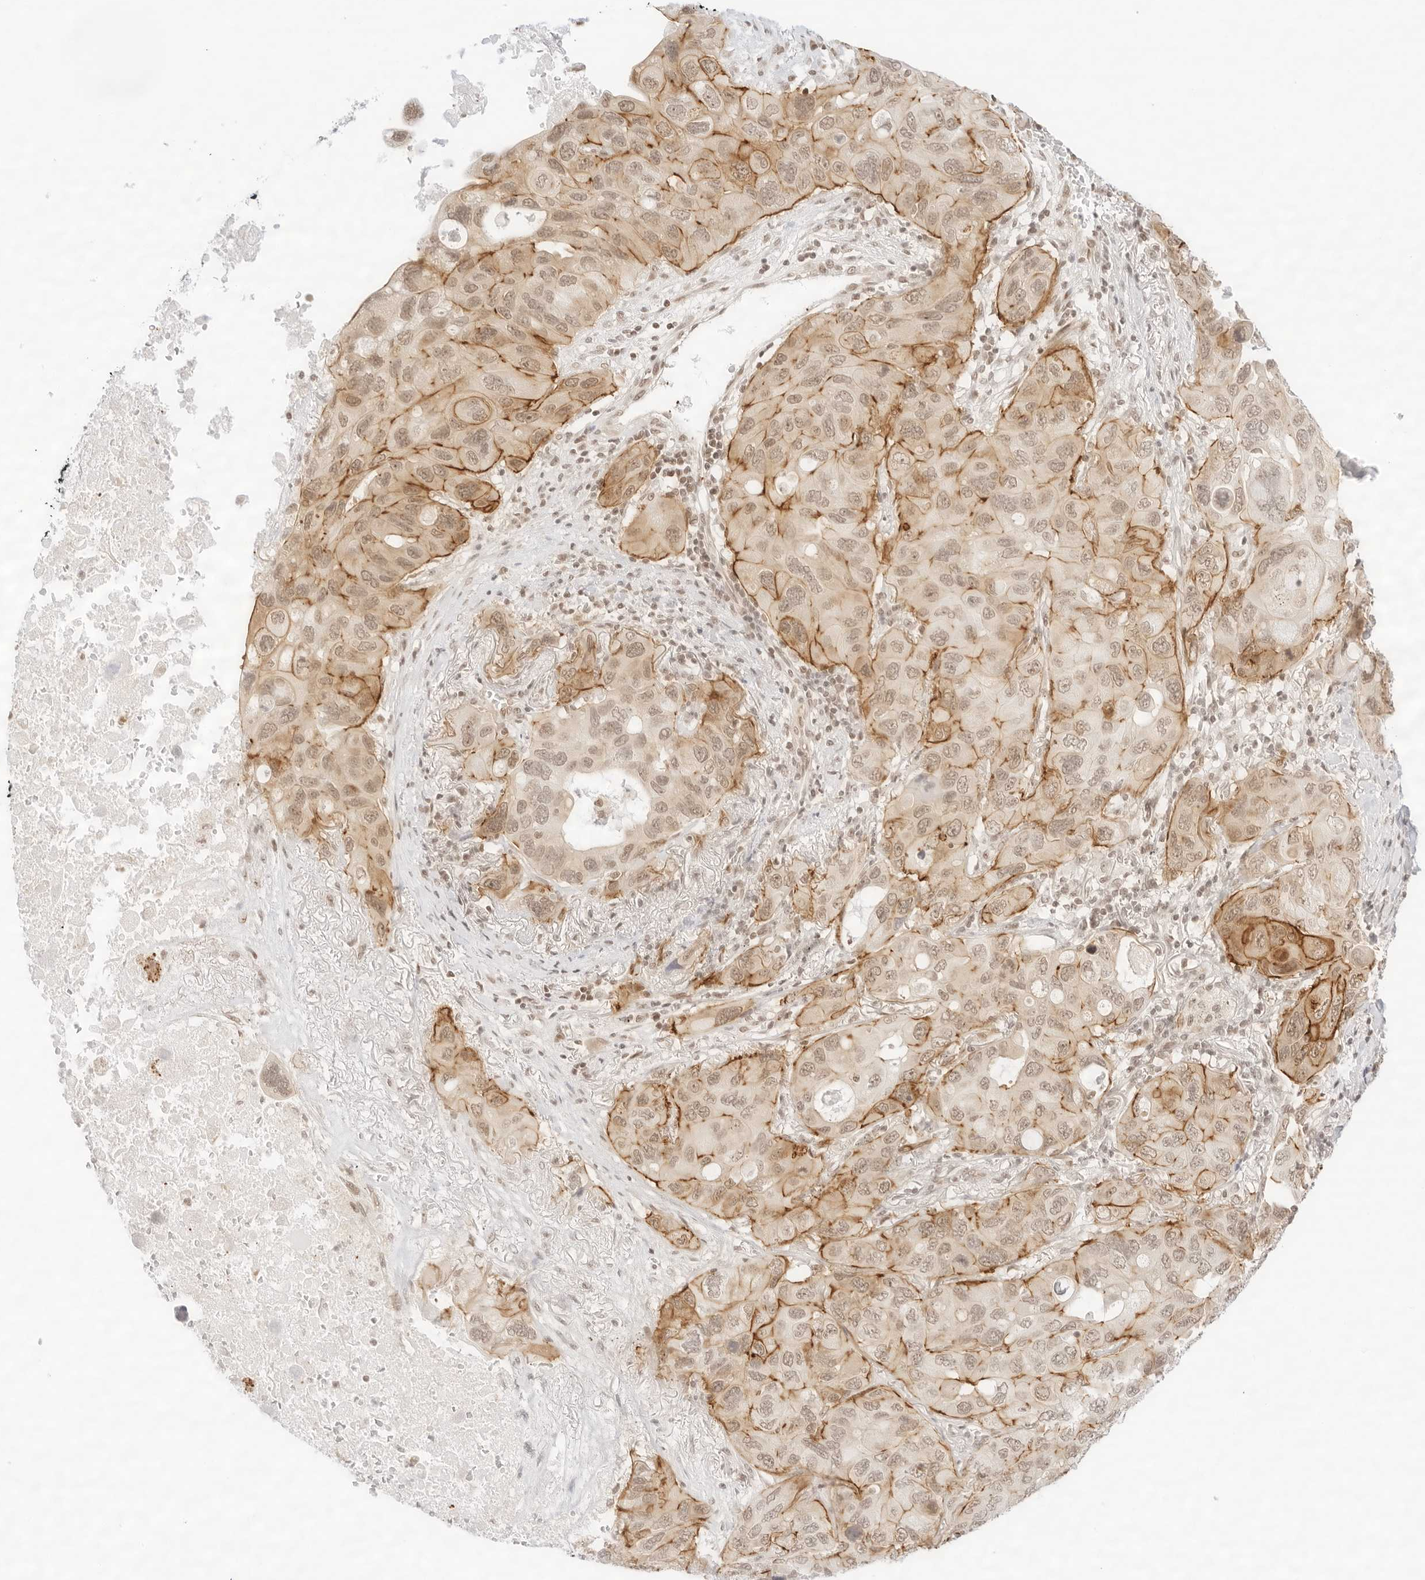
{"staining": {"intensity": "negative", "quantity": "none", "location": "none"}, "tissue": "lung cancer", "cell_type": "Tumor cells", "image_type": "cancer", "snomed": [{"axis": "morphology", "description": "Squamous cell carcinoma, NOS"}, {"axis": "topography", "description": "Lung"}], "caption": "Image shows no significant protein positivity in tumor cells of squamous cell carcinoma (lung).", "gene": "GNAS", "patient": {"sex": "female", "age": 73}}